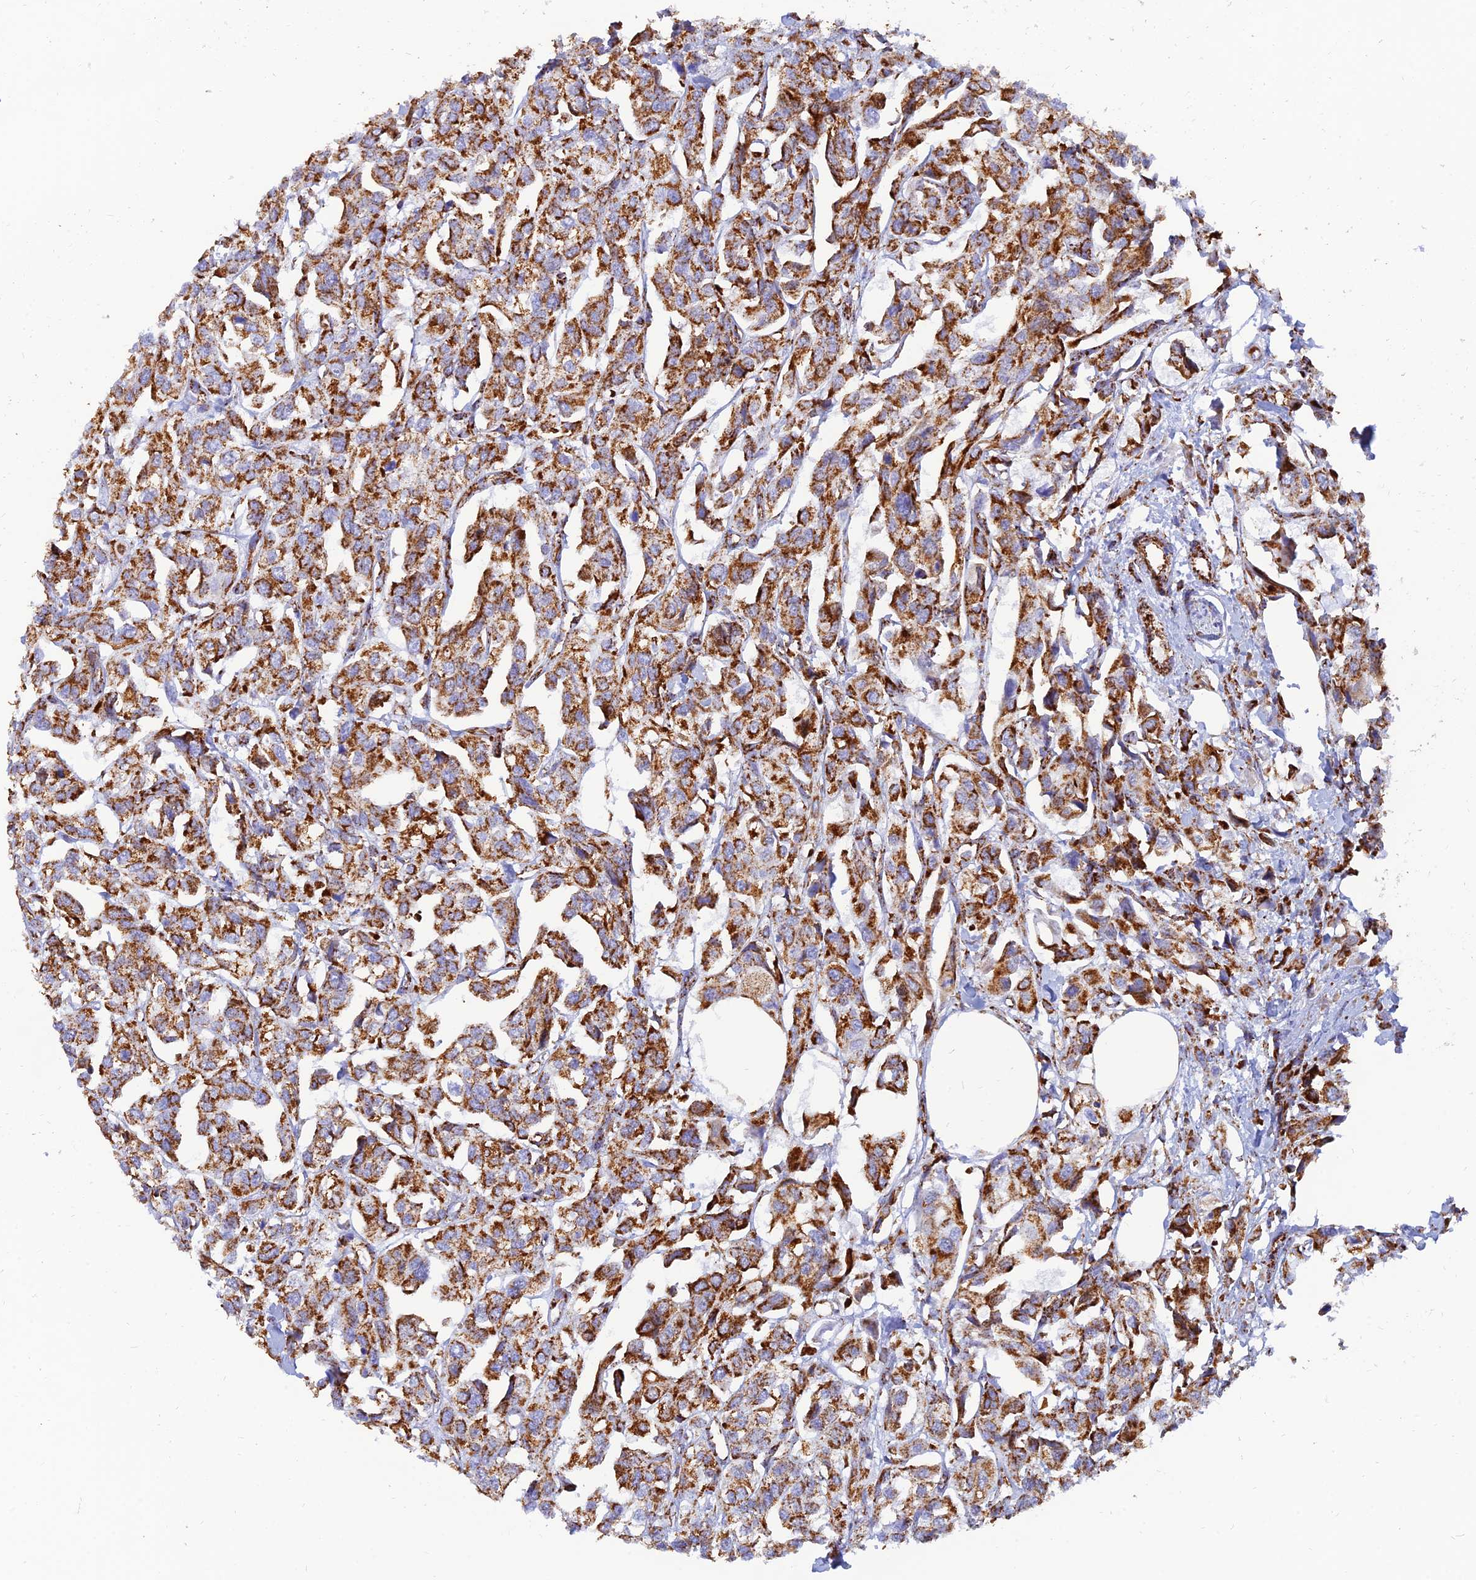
{"staining": {"intensity": "strong", "quantity": ">75%", "location": "cytoplasmic/membranous"}, "tissue": "urothelial cancer", "cell_type": "Tumor cells", "image_type": "cancer", "snomed": [{"axis": "morphology", "description": "Urothelial carcinoma, High grade"}, {"axis": "topography", "description": "Urinary bladder"}], "caption": "Immunohistochemistry histopathology image of urothelial carcinoma (high-grade) stained for a protein (brown), which reveals high levels of strong cytoplasmic/membranous positivity in approximately >75% of tumor cells.", "gene": "NDUFB6", "patient": {"sex": "male", "age": 67}}